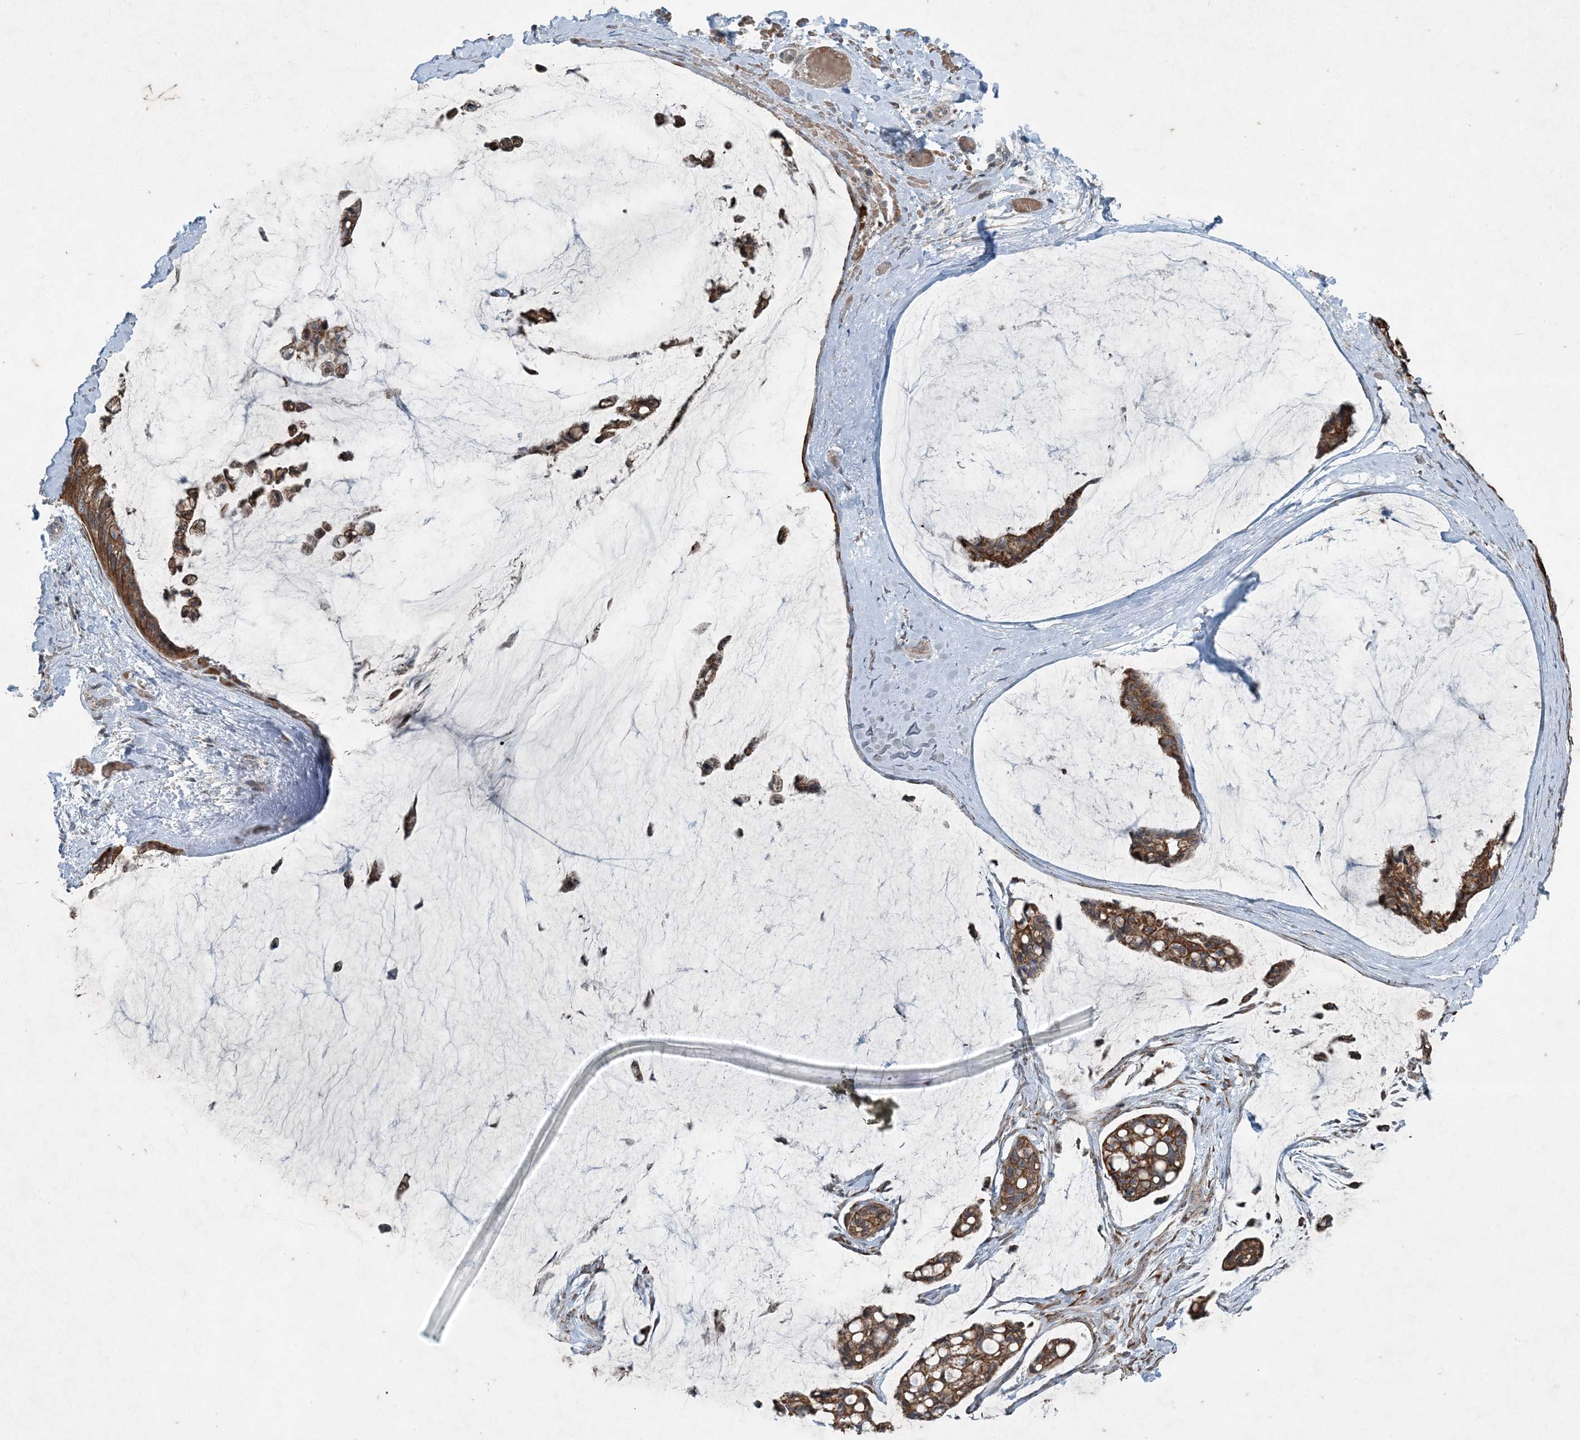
{"staining": {"intensity": "moderate", "quantity": ">75%", "location": "cytoplasmic/membranous"}, "tissue": "ovarian cancer", "cell_type": "Tumor cells", "image_type": "cancer", "snomed": [{"axis": "morphology", "description": "Cystadenocarcinoma, mucinous, NOS"}, {"axis": "topography", "description": "Ovary"}], "caption": "Tumor cells reveal medium levels of moderate cytoplasmic/membranous expression in about >75% of cells in mucinous cystadenocarcinoma (ovarian).", "gene": "PC", "patient": {"sex": "female", "age": 39}}